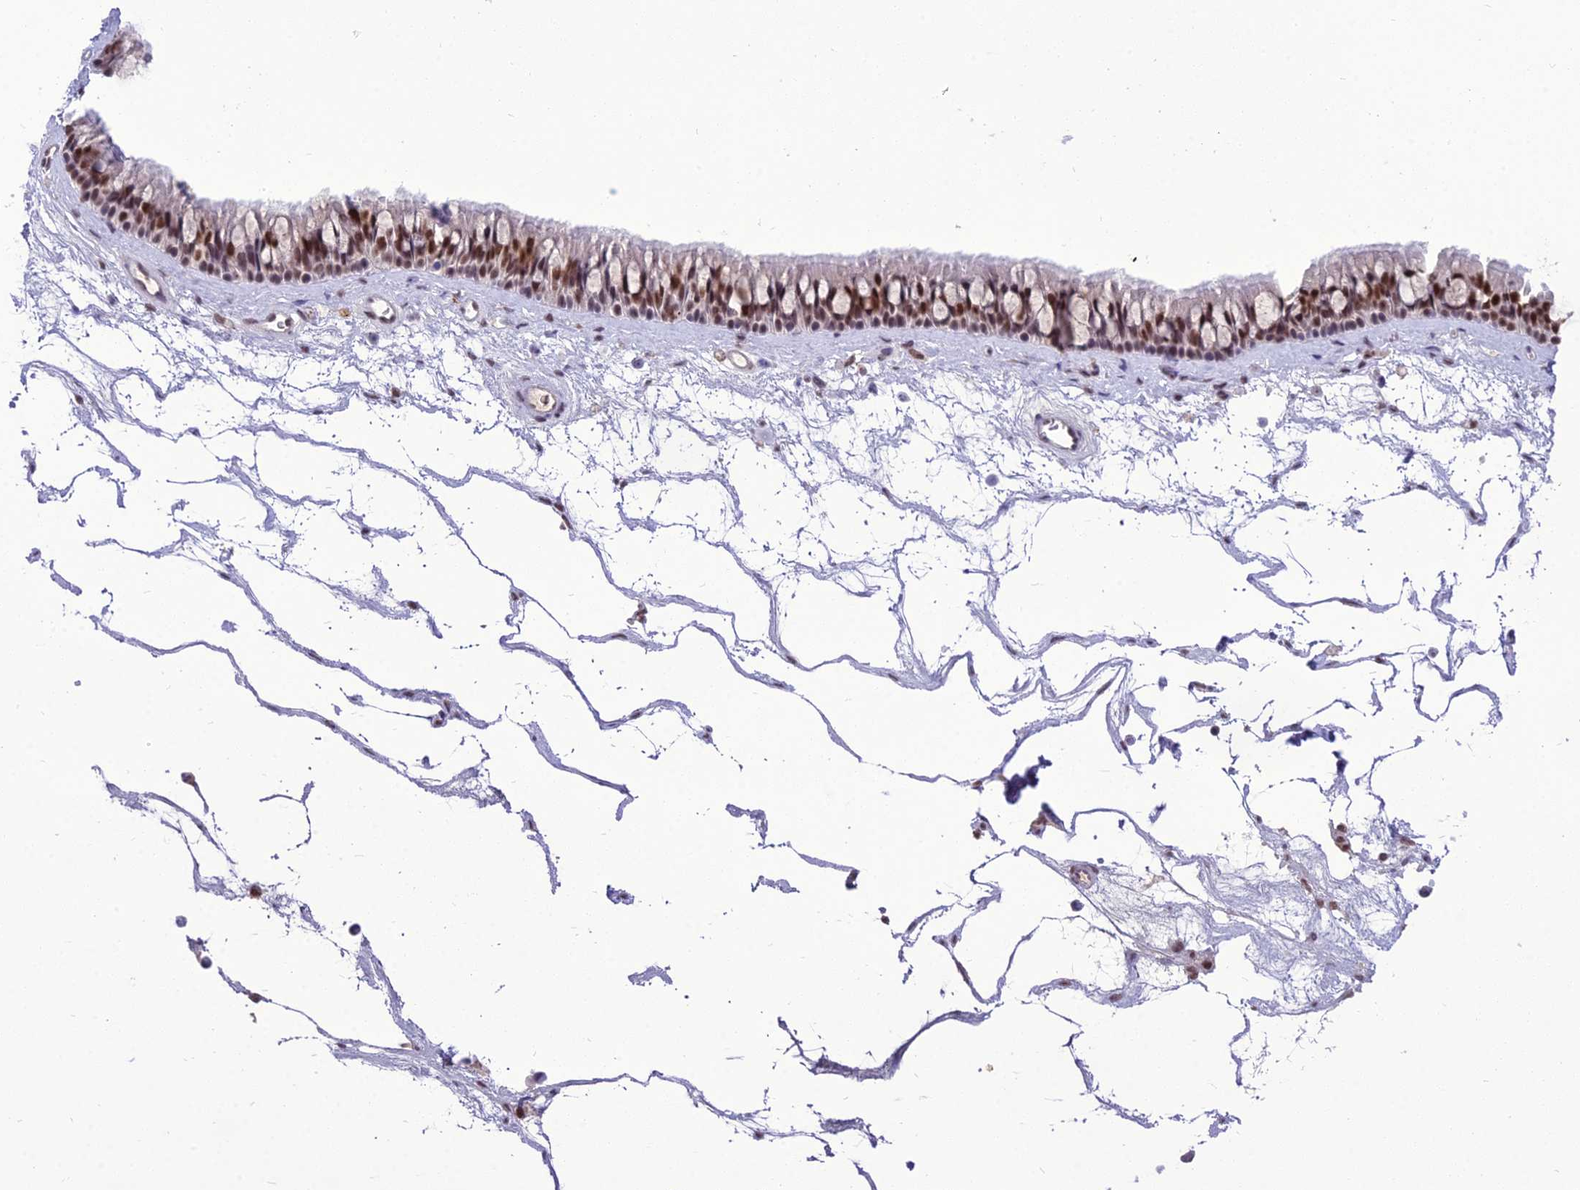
{"staining": {"intensity": "strong", "quantity": ">75%", "location": "nuclear"}, "tissue": "nasopharynx", "cell_type": "Respiratory epithelial cells", "image_type": "normal", "snomed": [{"axis": "morphology", "description": "Normal tissue, NOS"}, {"axis": "topography", "description": "Nasopharynx"}], "caption": "The photomicrograph demonstrates staining of benign nasopharynx, revealing strong nuclear protein positivity (brown color) within respiratory epithelial cells.", "gene": "SH3RF3", "patient": {"sex": "male", "age": 64}}